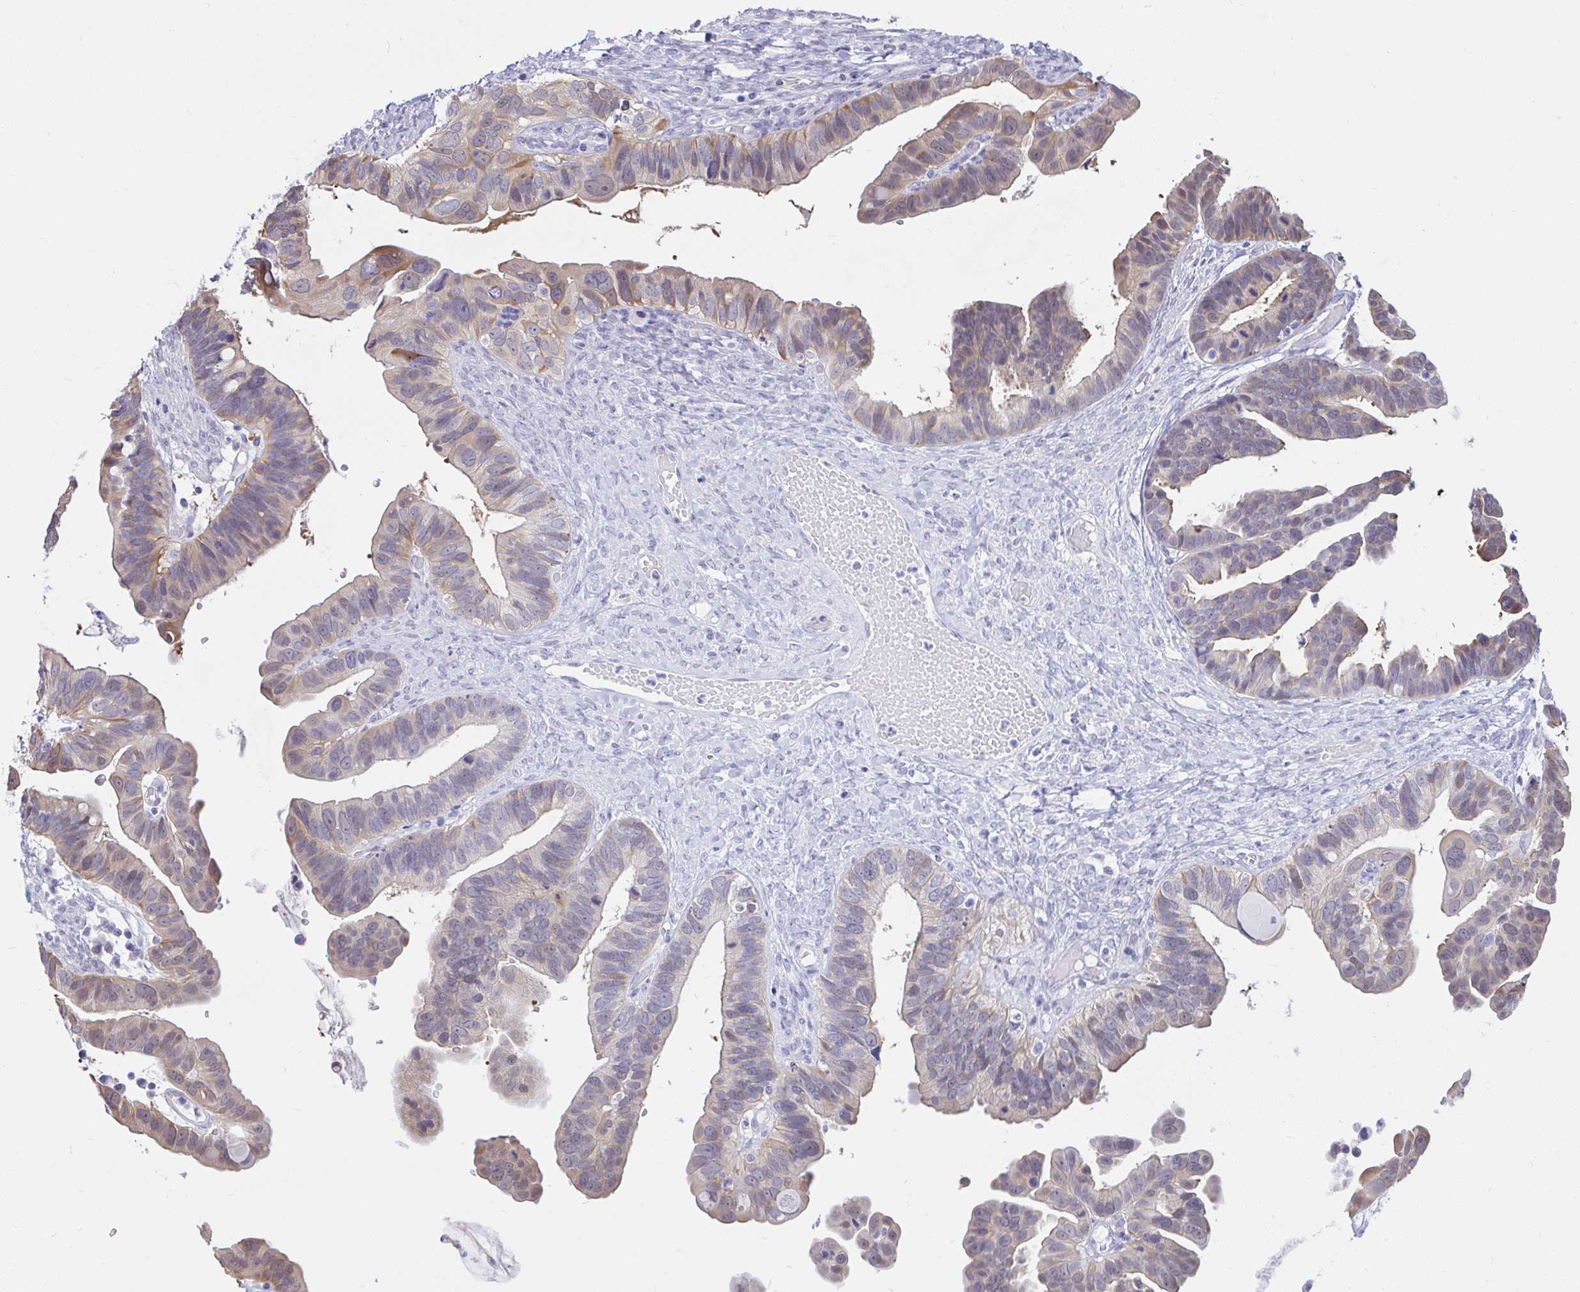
{"staining": {"intensity": "weak", "quantity": "25%-75%", "location": "cytoplasmic/membranous,nuclear"}, "tissue": "ovarian cancer", "cell_type": "Tumor cells", "image_type": "cancer", "snomed": [{"axis": "morphology", "description": "Cystadenocarcinoma, serous, NOS"}, {"axis": "topography", "description": "Ovary"}], "caption": "Protein expression analysis of ovarian cancer reveals weak cytoplasmic/membranous and nuclear positivity in about 25%-75% of tumor cells. (DAB (3,3'-diaminobenzidine) = brown stain, brightfield microscopy at high magnification).", "gene": "ZNF485", "patient": {"sex": "female", "age": 56}}